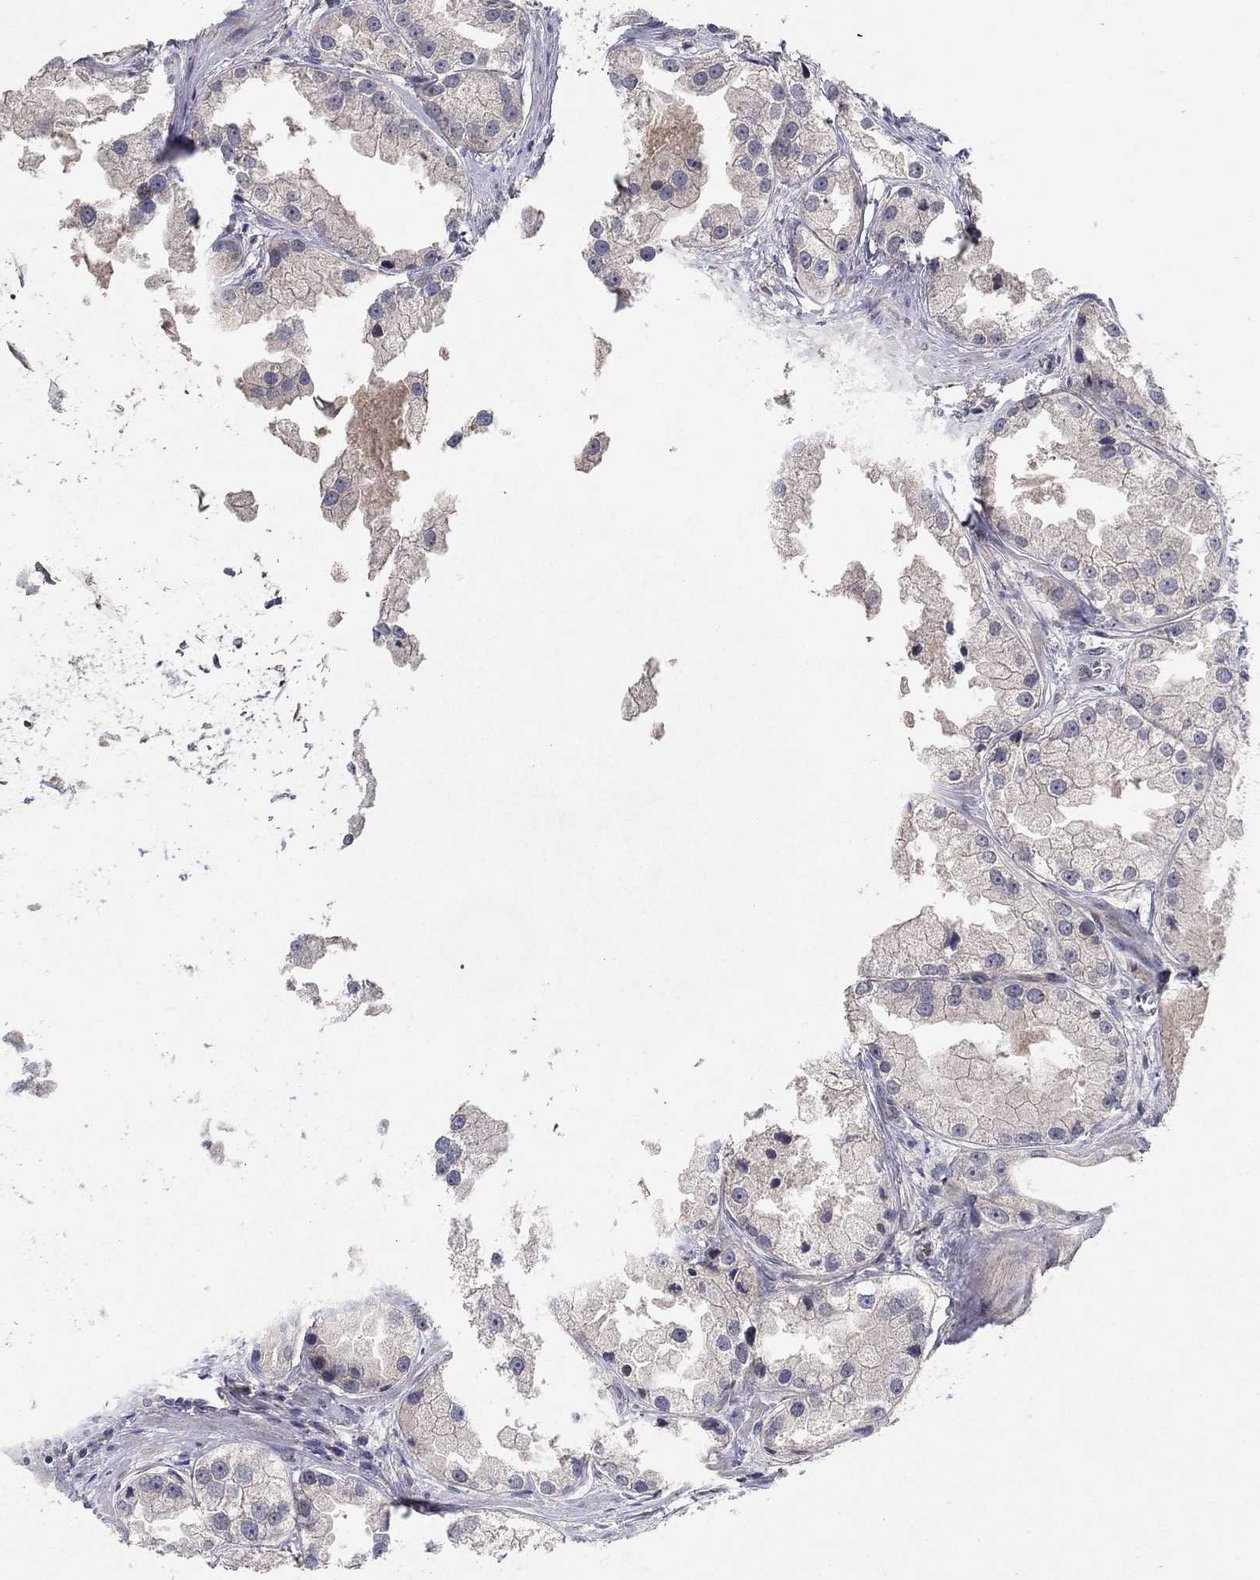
{"staining": {"intensity": "negative", "quantity": "none", "location": "none"}, "tissue": "prostate cancer", "cell_type": "Tumor cells", "image_type": "cancer", "snomed": [{"axis": "morphology", "description": "Adenocarcinoma, NOS"}, {"axis": "topography", "description": "Prostate"}], "caption": "This image is of prostate cancer stained with IHC to label a protein in brown with the nuclei are counter-stained blue. There is no positivity in tumor cells.", "gene": "IL4", "patient": {"sex": "male", "age": 61}}